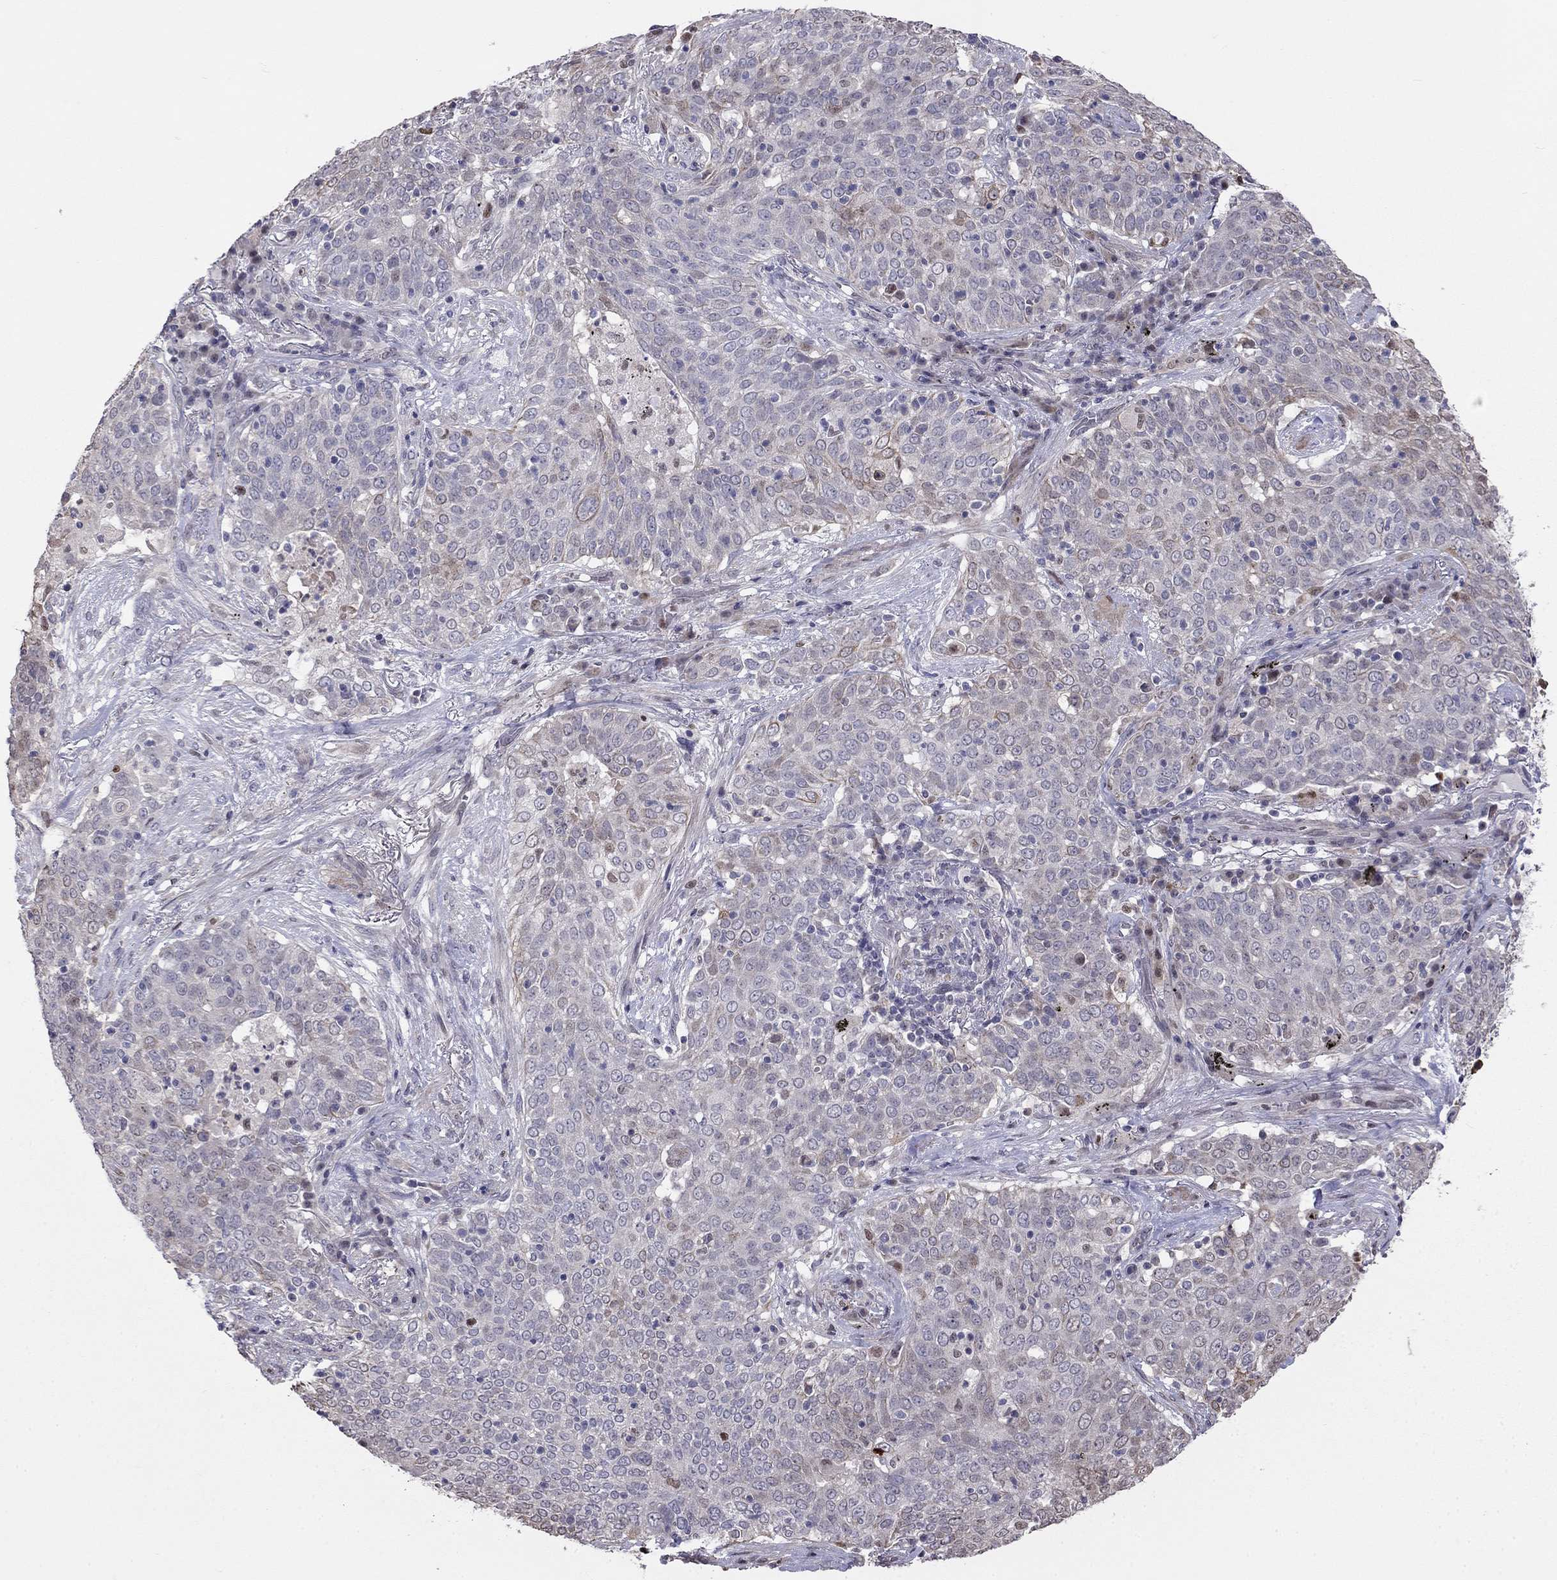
{"staining": {"intensity": "negative", "quantity": "none", "location": "none"}, "tissue": "lung cancer", "cell_type": "Tumor cells", "image_type": "cancer", "snomed": [{"axis": "morphology", "description": "Squamous cell carcinoma, NOS"}, {"axis": "topography", "description": "Lung"}], "caption": "DAB immunohistochemical staining of lung squamous cell carcinoma exhibits no significant staining in tumor cells.", "gene": "LRRC39", "patient": {"sex": "male", "age": 82}}